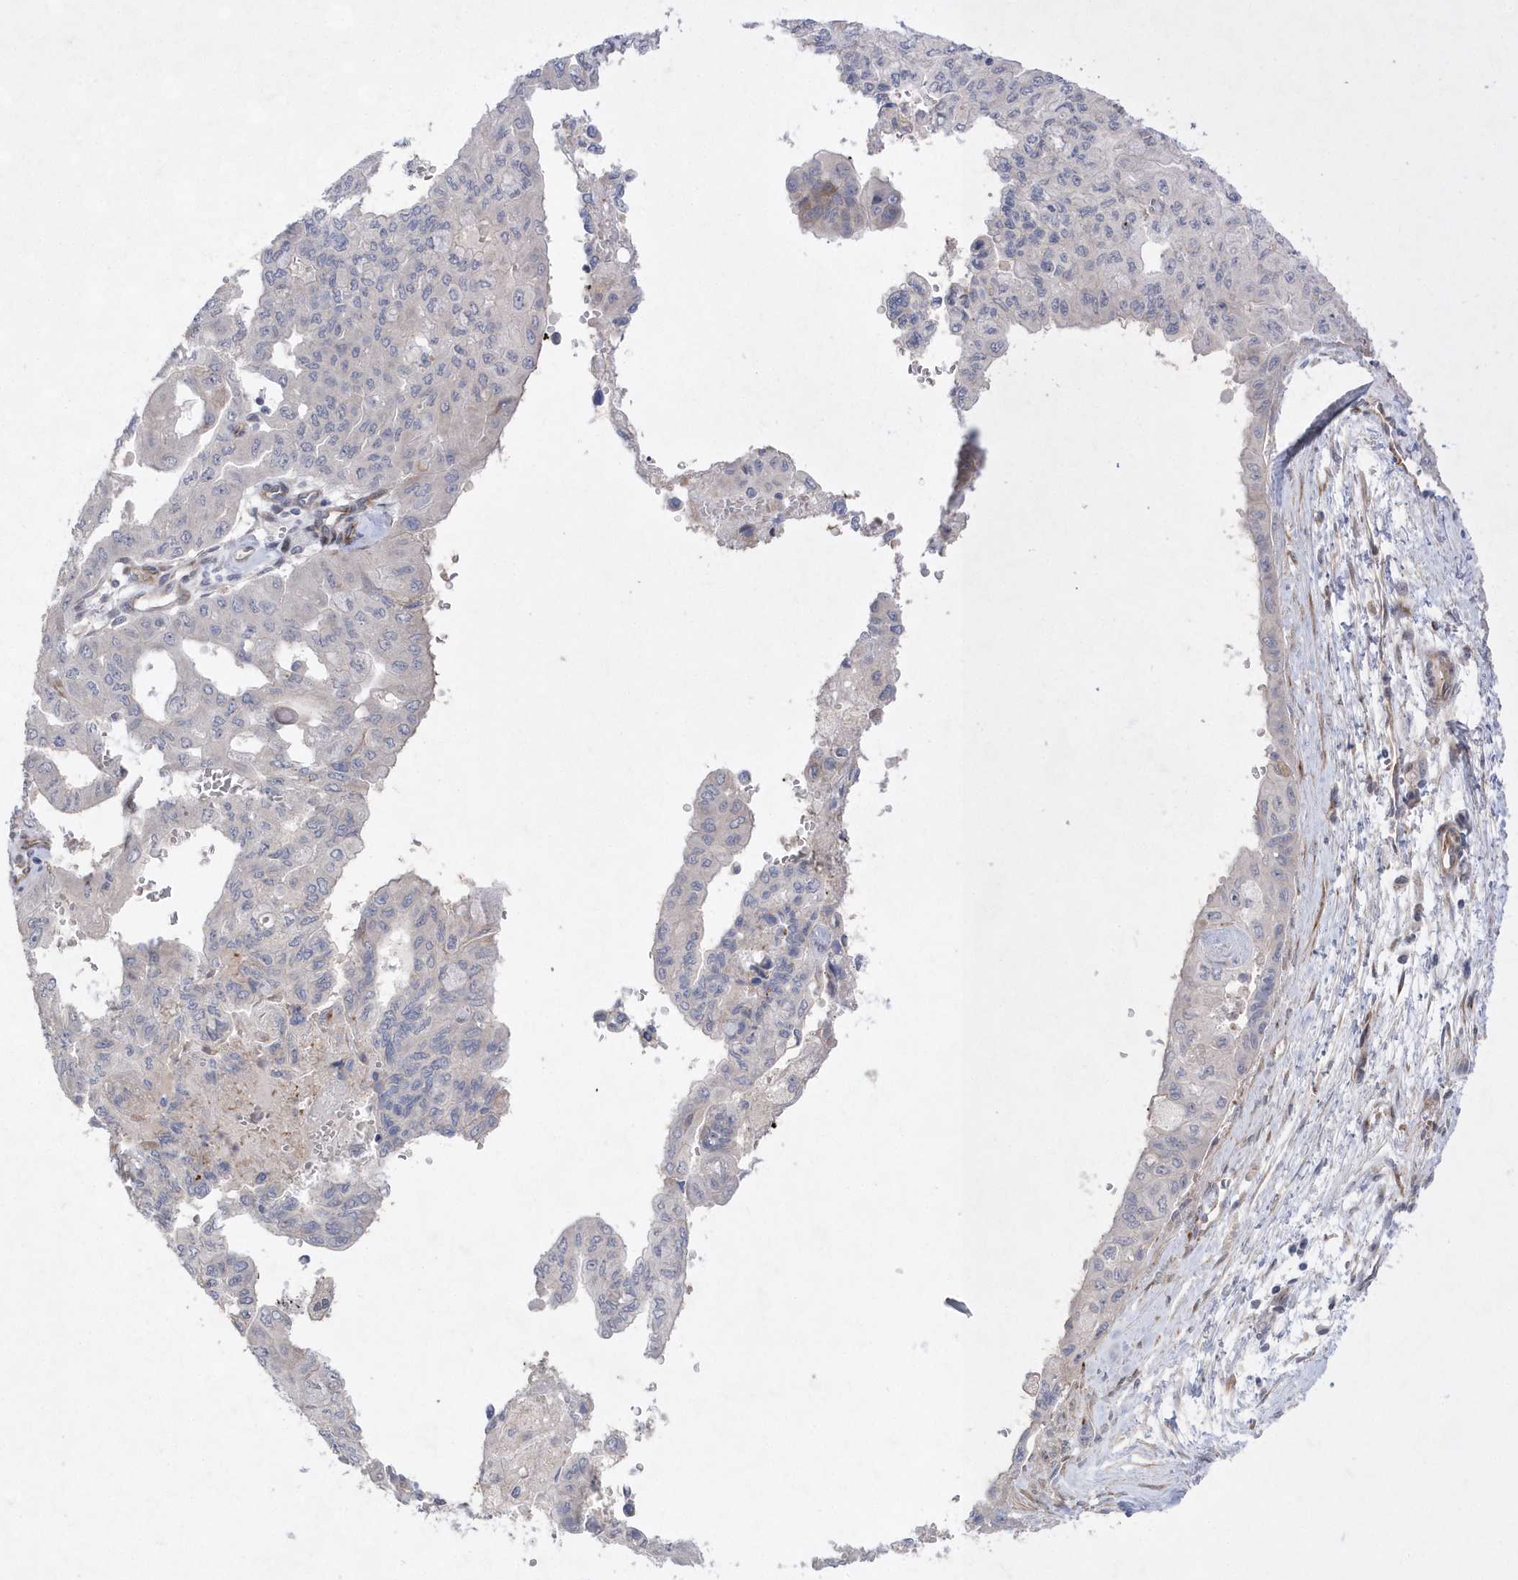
{"staining": {"intensity": "negative", "quantity": "none", "location": "none"}, "tissue": "pancreatic cancer", "cell_type": "Tumor cells", "image_type": "cancer", "snomed": [{"axis": "morphology", "description": "Adenocarcinoma, NOS"}, {"axis": "topography", "description": "Pancreas"}], "caption": "Photomicrograph shows no protein positivity in tumor cells of pancreatic cancer tissue.", "gene": "TMEM132B", "patient": {"sex": "male", "age": 51}}